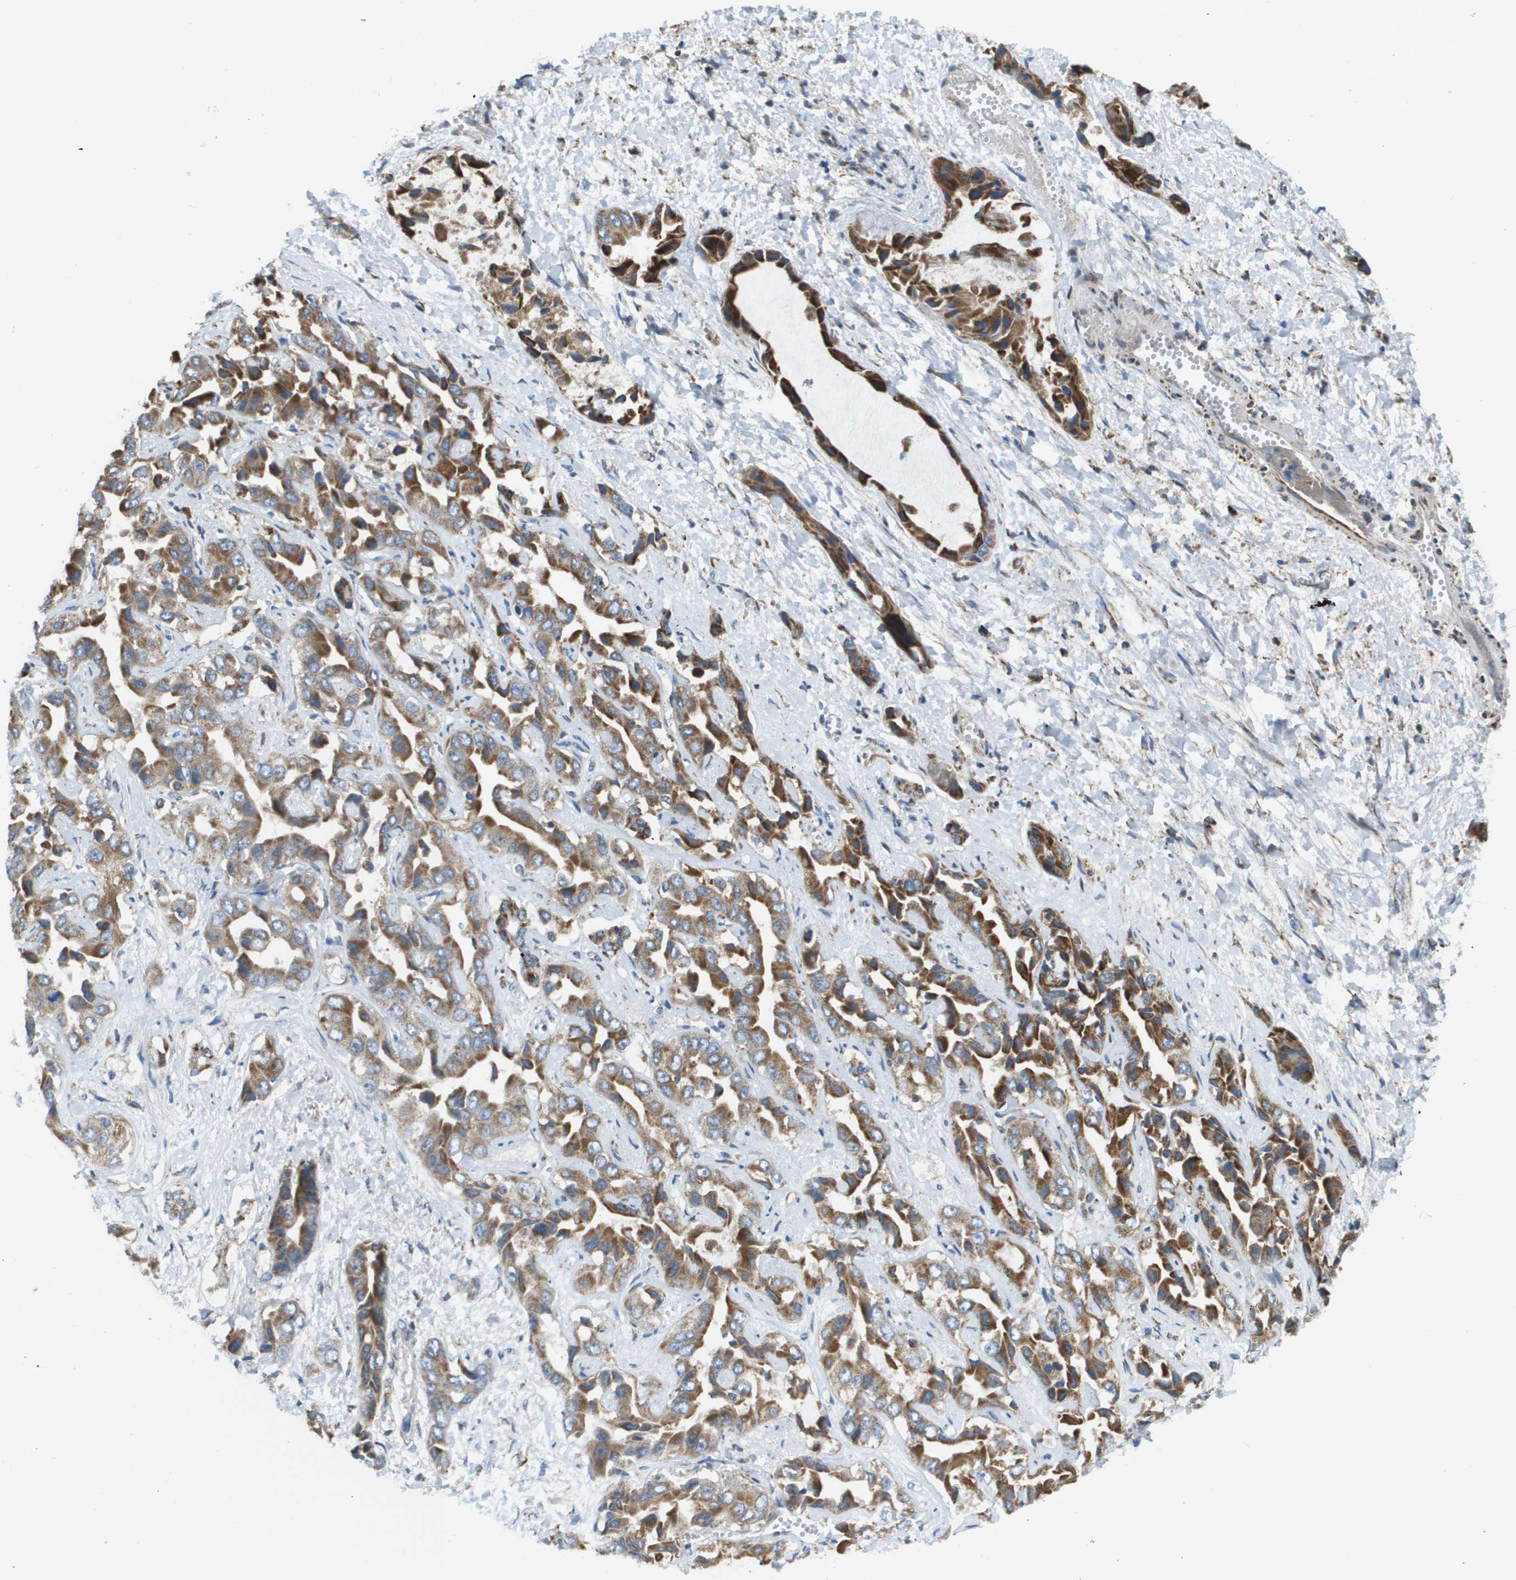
{"staining": {"intensity": "moderate", "quantity": ">75%", "location": "cytoplasmic/membranous"}, "tissue": "liver cancer", "cell_type": "Tumor cells", "image_type": "cancer", "snomed": [{"axis": "morphology", "description": "Cholangiocarcinoma"}, {"axis": "topography", "description": "Liver"}], "caption": "An IHC histopathology image of neoplastic tissue is shown. Protein staining in brown labels moderate cytoplasmic/membranous positivity in liver cancer within tumor cells. The protein of interest is stained brown, and the nuclei are stained in blue (DAB IHC with brightfield microscopy, high magnification).", "gene": "NRK", "patient": {"sex": "female", "age": 52}}